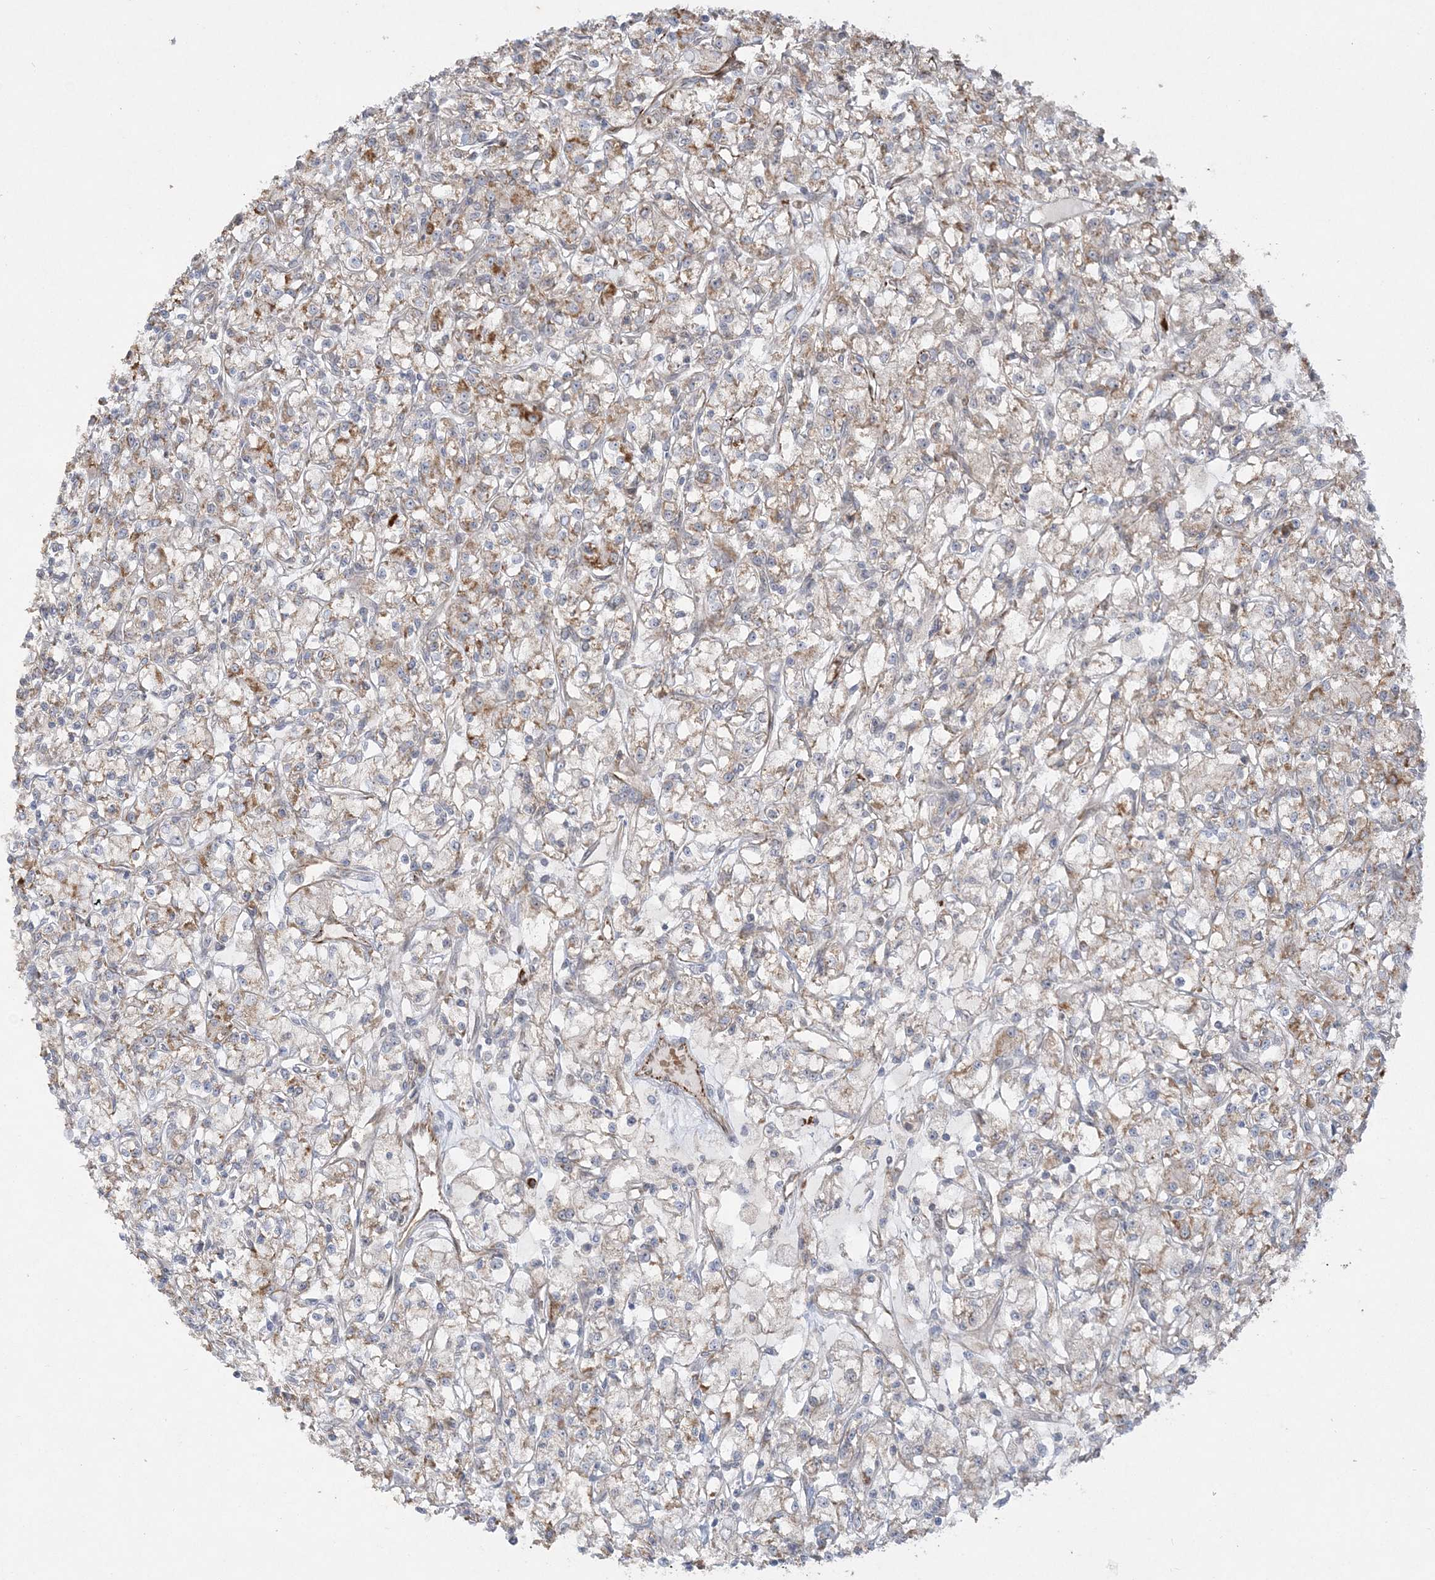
{"staining": {"intensity": "moderate", "quantity": "25%-75%", "location": "cytoplasmic/membranous"}, "tissue": "renal cancer", "cell_type": "Tumor cells", "image_type": "cancer", "snomed": [{"axis": "morphology", "description": "Adenocarcinoma, NOS"}, {"axis": "topography", "description": "Kidney"}], "caption": "A histopathology image of renal cancer stained for a protein demonstrates moderate cytoplasmic/membranous brown staining in tumor cells.", "gene": "INPP1", "patient": {"sex": "female", "age": 59}}